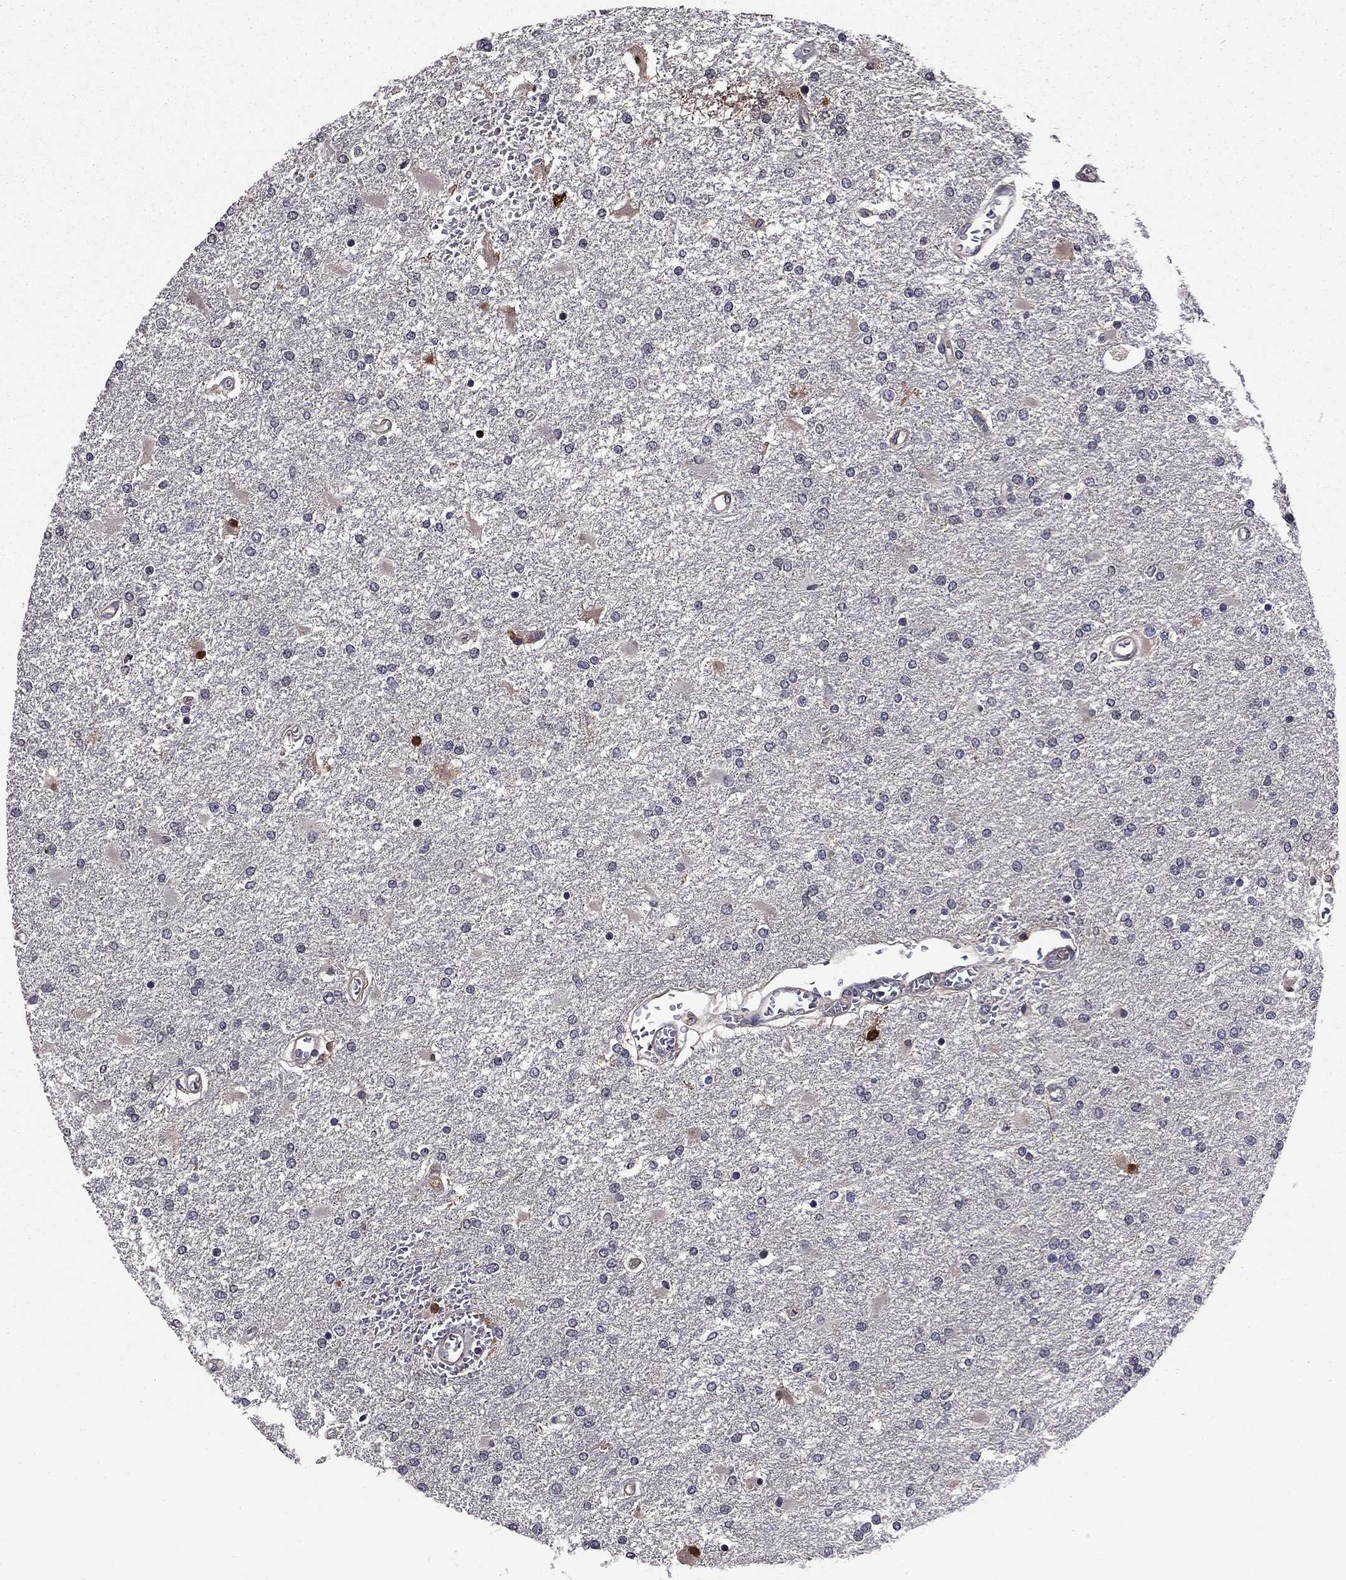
{"staining": {"intensity": "negative", "quantity": "none", "location": "none"}, "tissue": "glioma", "cell_type": "Tumor cells", "image_type": "cancer", "snomed": [{"axis": "morphology", "description": "Glioma, malignant, High grade"}, {"axis": "topography", "description": "Cerebral cortex"}], "caption": "DAB immunohistochemical staining of glioma reveals no significant positivity in tumor cells.", "gene": "PROS1", "patient": {"sex": "male", "age": 79}}